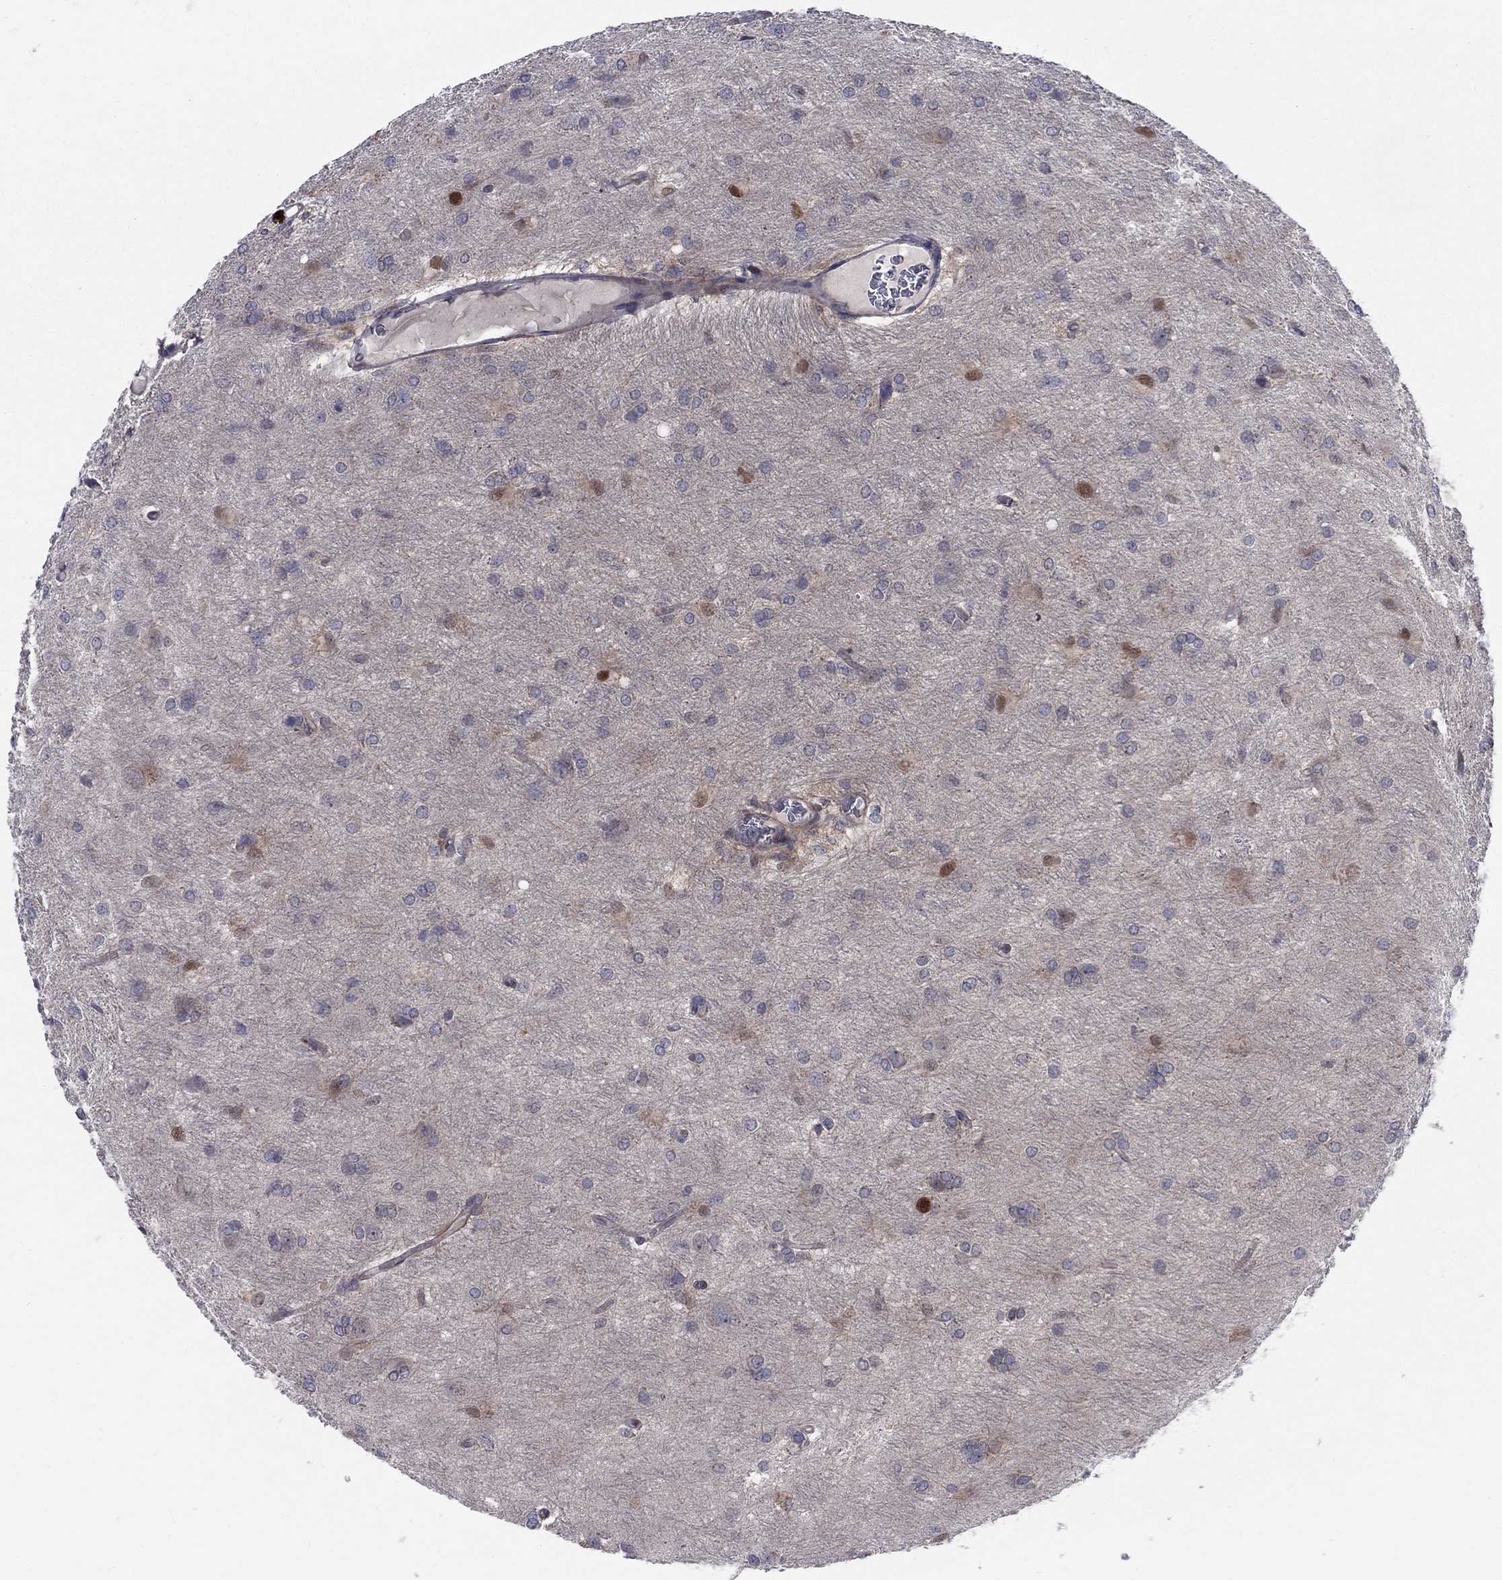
{"staining": {"intensity": "strong", "quantity": "<25%", "location": "nuclear"}, "tissue": "glioma", "cell_type": "Tumor cells", "image_type": "cancer", "snomed": [{"axis": "morphology", "description": "Glioma, malignant, High grade"}, {"axis": "topography", "description": "Brain"}], "caption": "About <25% of tumor cells in glioma demonstrate strong nuclear protein positivity as visualized by brown immunohistochemical staining.", "gene": "ZNHIT3", "patient": {"sex": "male", "age": 68}}